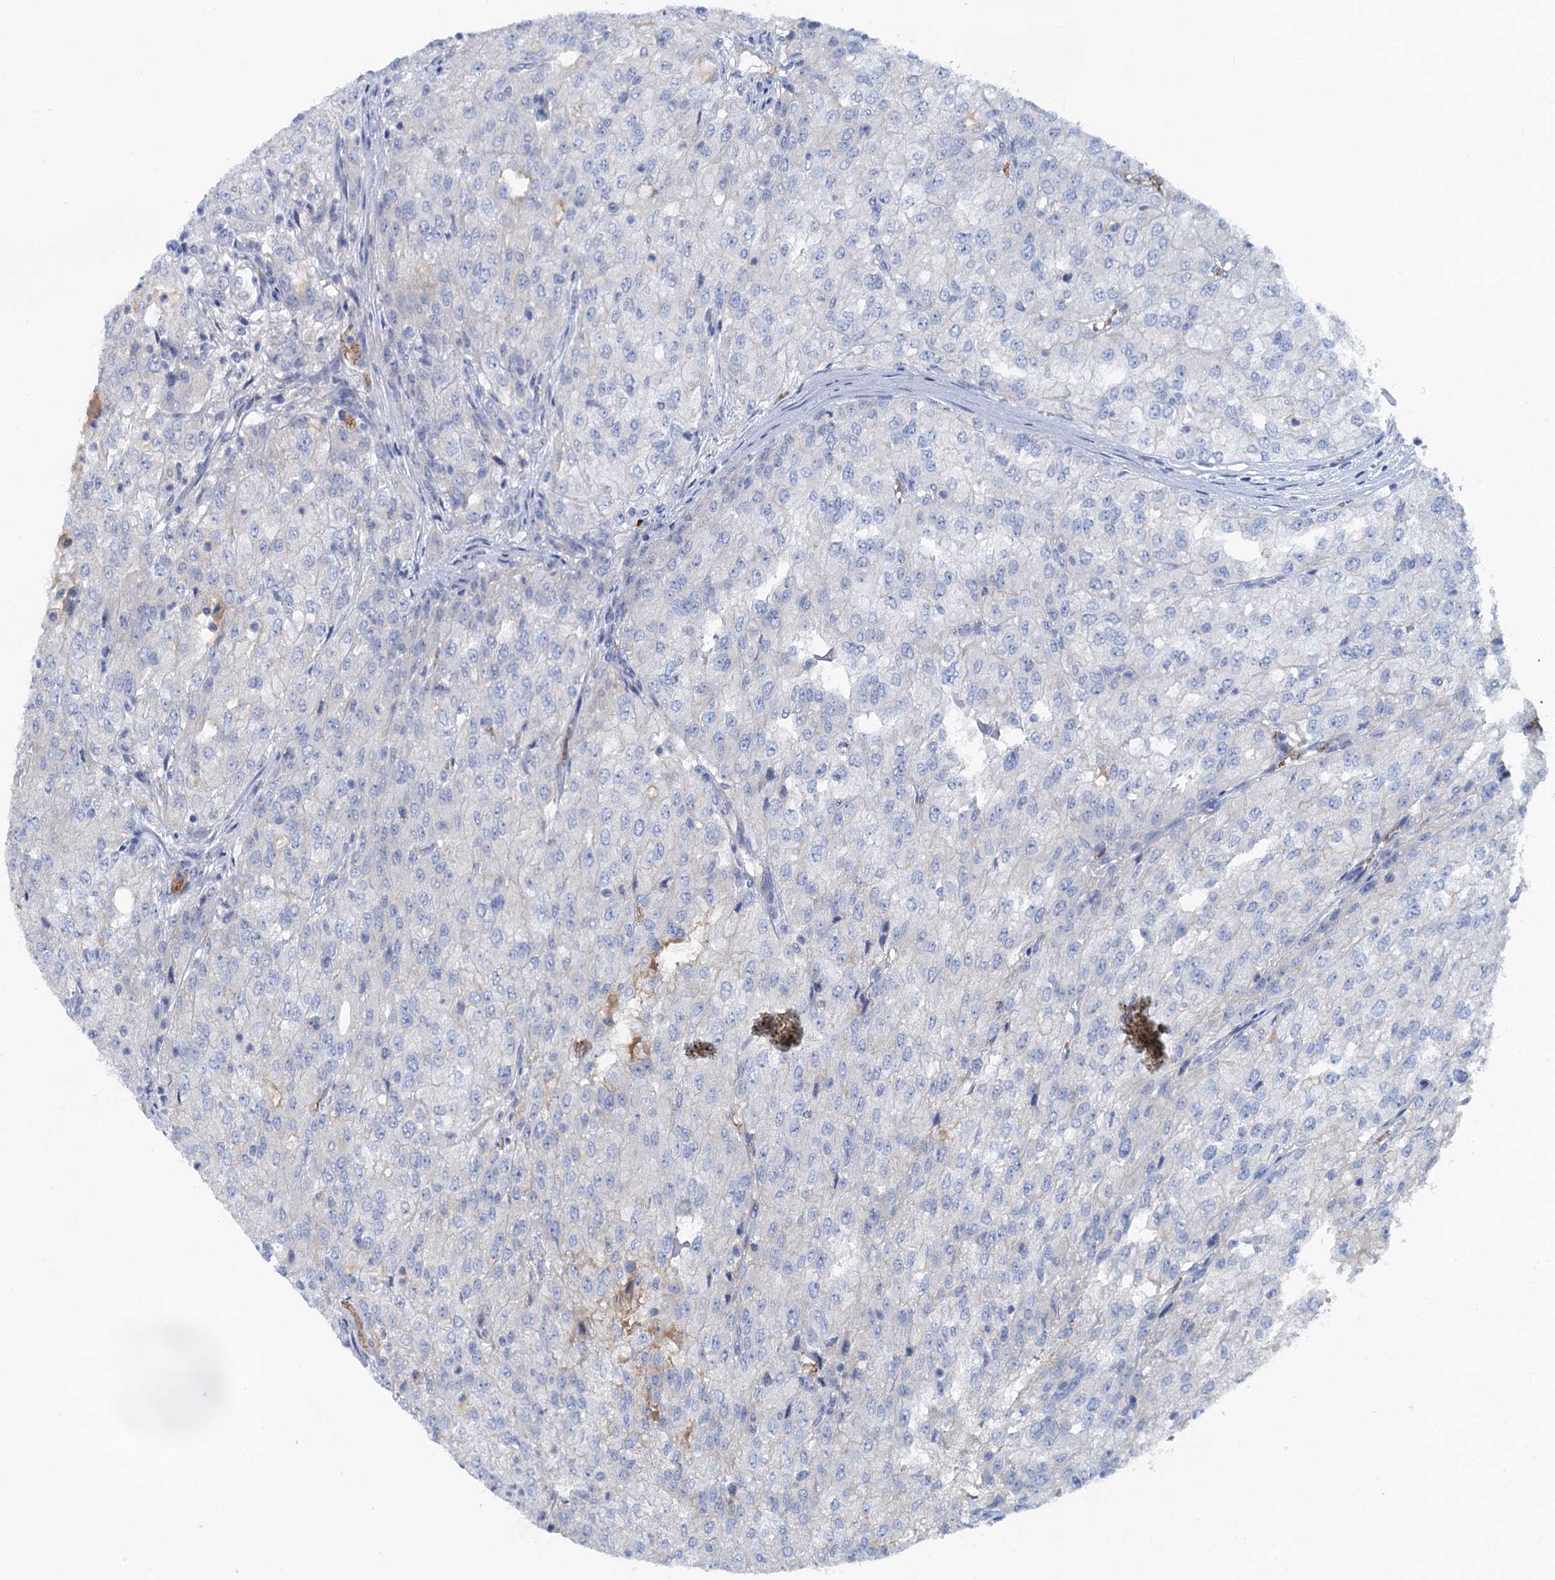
{"staining": {"intensity": "negative", "quantity": "none", "location": "none"}, "tissue": "renal cancer", "cell_type": "Tumor cells", "image_type": "cancer", "snomed": [{"axis": "morphology", "description": "Adenocarcinoma, NOS"}, {"axis": "topography", "description": "Kidney"}], "caption": "Human renal cancer stained for a protein using IHC reveals no expression in tumor cells.", "gene": "MYADML2", "patient": {"sex": "female", "age": 54}}